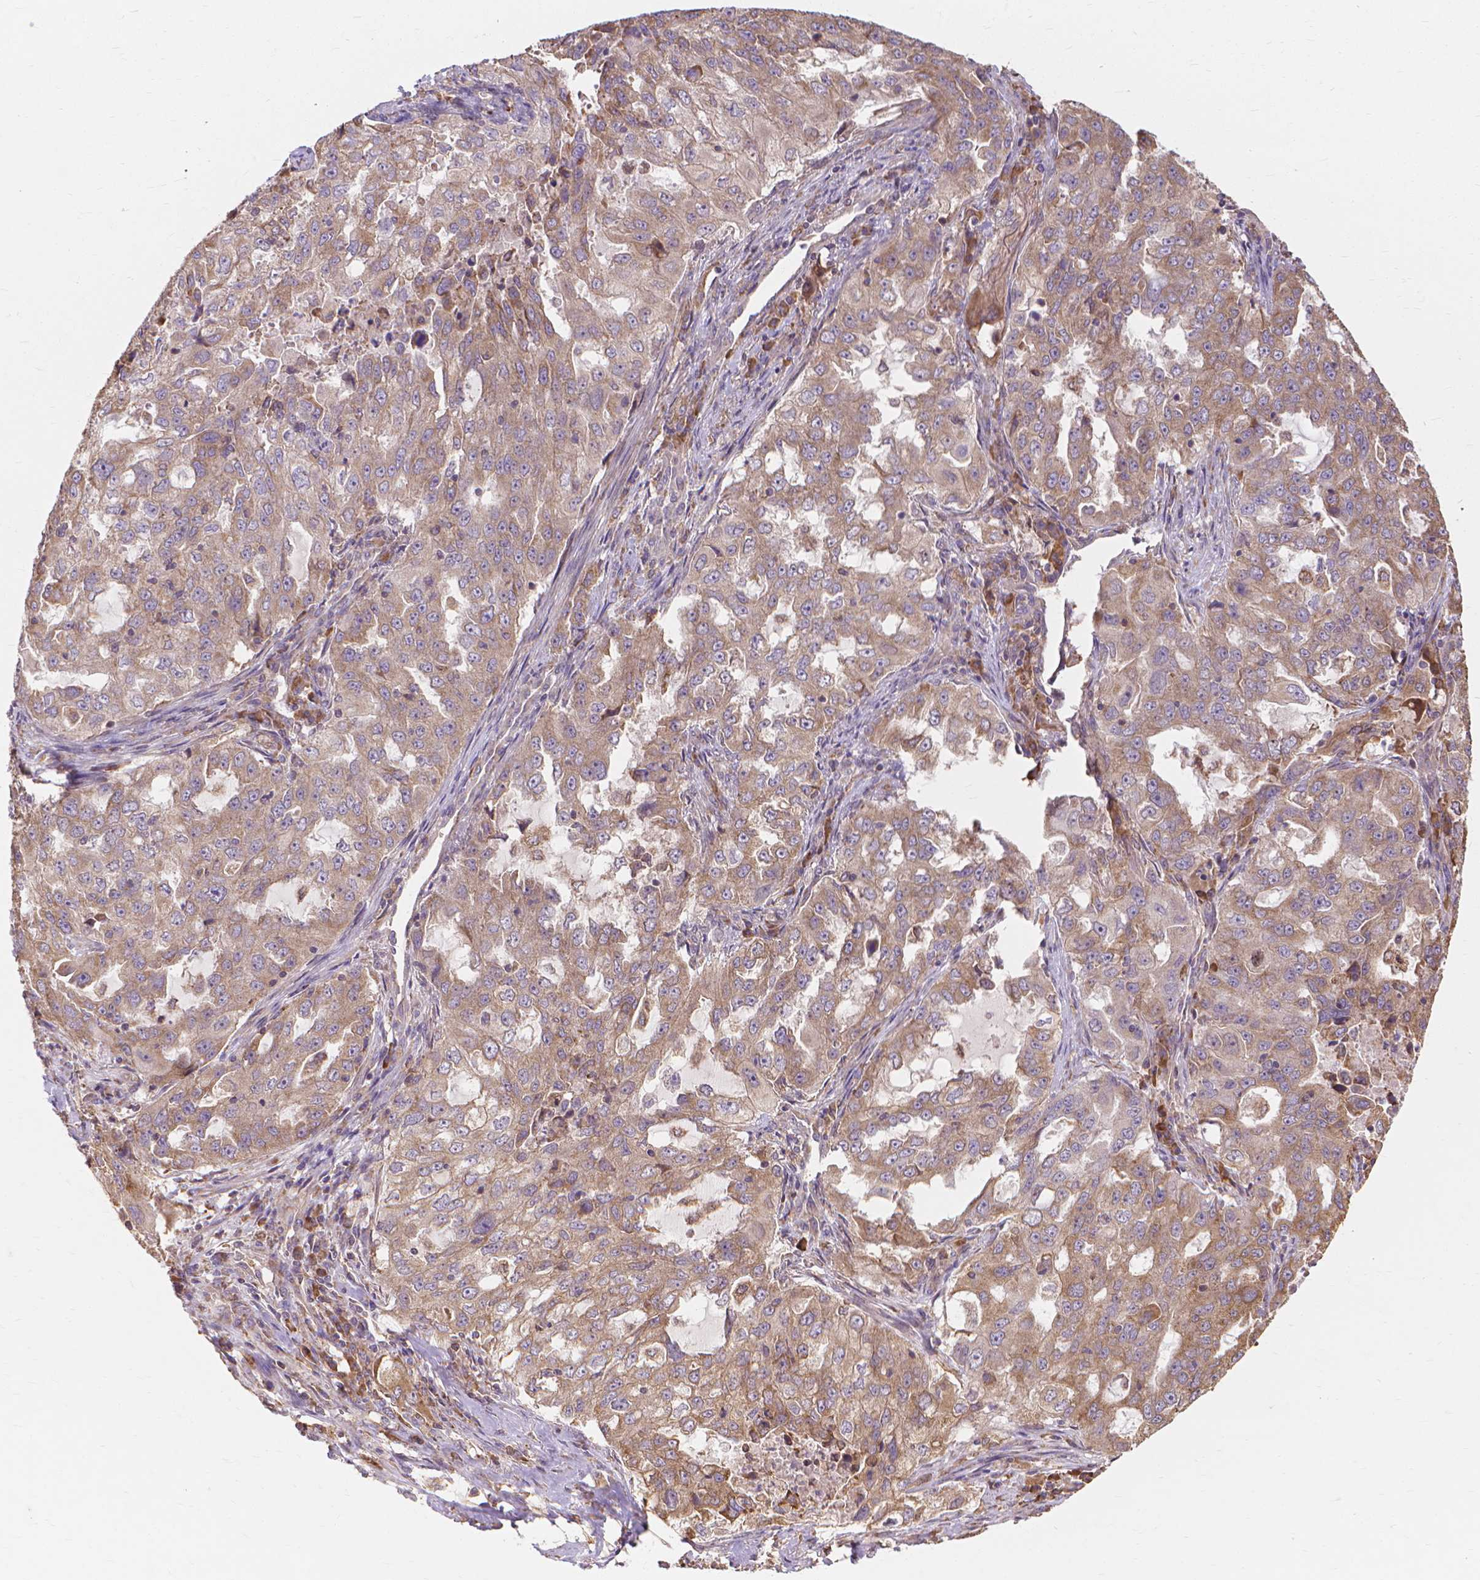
{"staining": {"intensity": "weak", "quantity": ">75%", "location": "cytoplasmic/membranous"}, "tissue": "lung cancer", "cell_type": "Tumor cells", "image_type": "cancer", "snomed": [{"axis": "morphology", "description": "Adenocarcinoma, NOS"}, {"axis": "topography", "description": "Lung"}], "caption": "Immunohistochemistry (IHC) of human lung adenocarcinoma demonstrates low levels of weak cytoplasmic/membranous expression in about >75% of tumor cells.", "gene": "TAB2", "patient": {"sex": "female", "age": 61}}